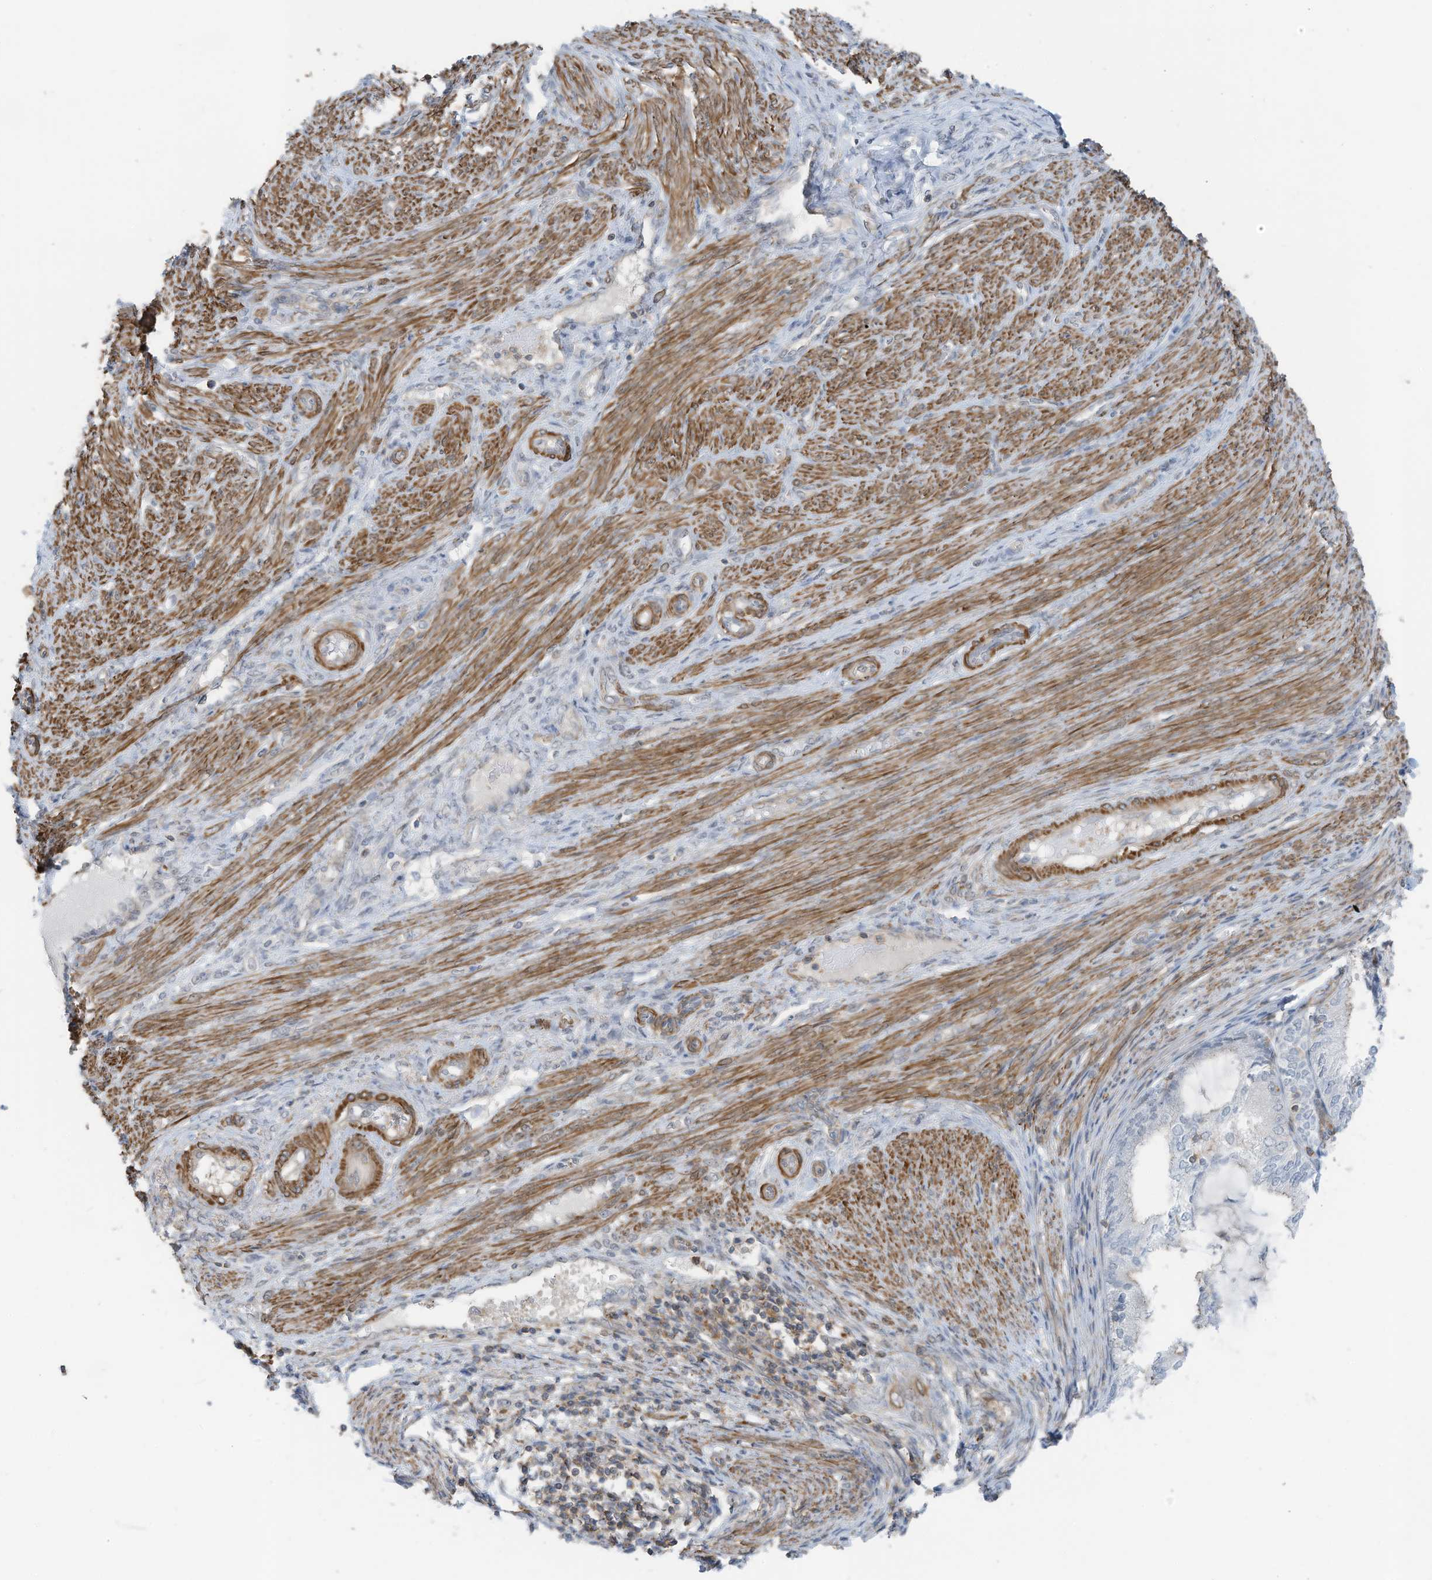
{"staining": {"intensity": "weak", "quantity": "<25%", "location": "cytoplasmic/membranous"}, "tissue": "endometrial cancer", "cell_type": "Tumor cells", "image_type": "cancer", "snomed": [{"axis": "morphology", "description": "Adenocarcinoma, NOS"}, {"axis": "topography", "description": "Endometrium"}], "caption": "Immunohistochemistry micrograph of adenocarcinoma (endometrial) stained for a protein (brown), which displays no expression in tumor cells.", "gene": "ZNF846", "patient": {"sex": "female", "age": 81}}